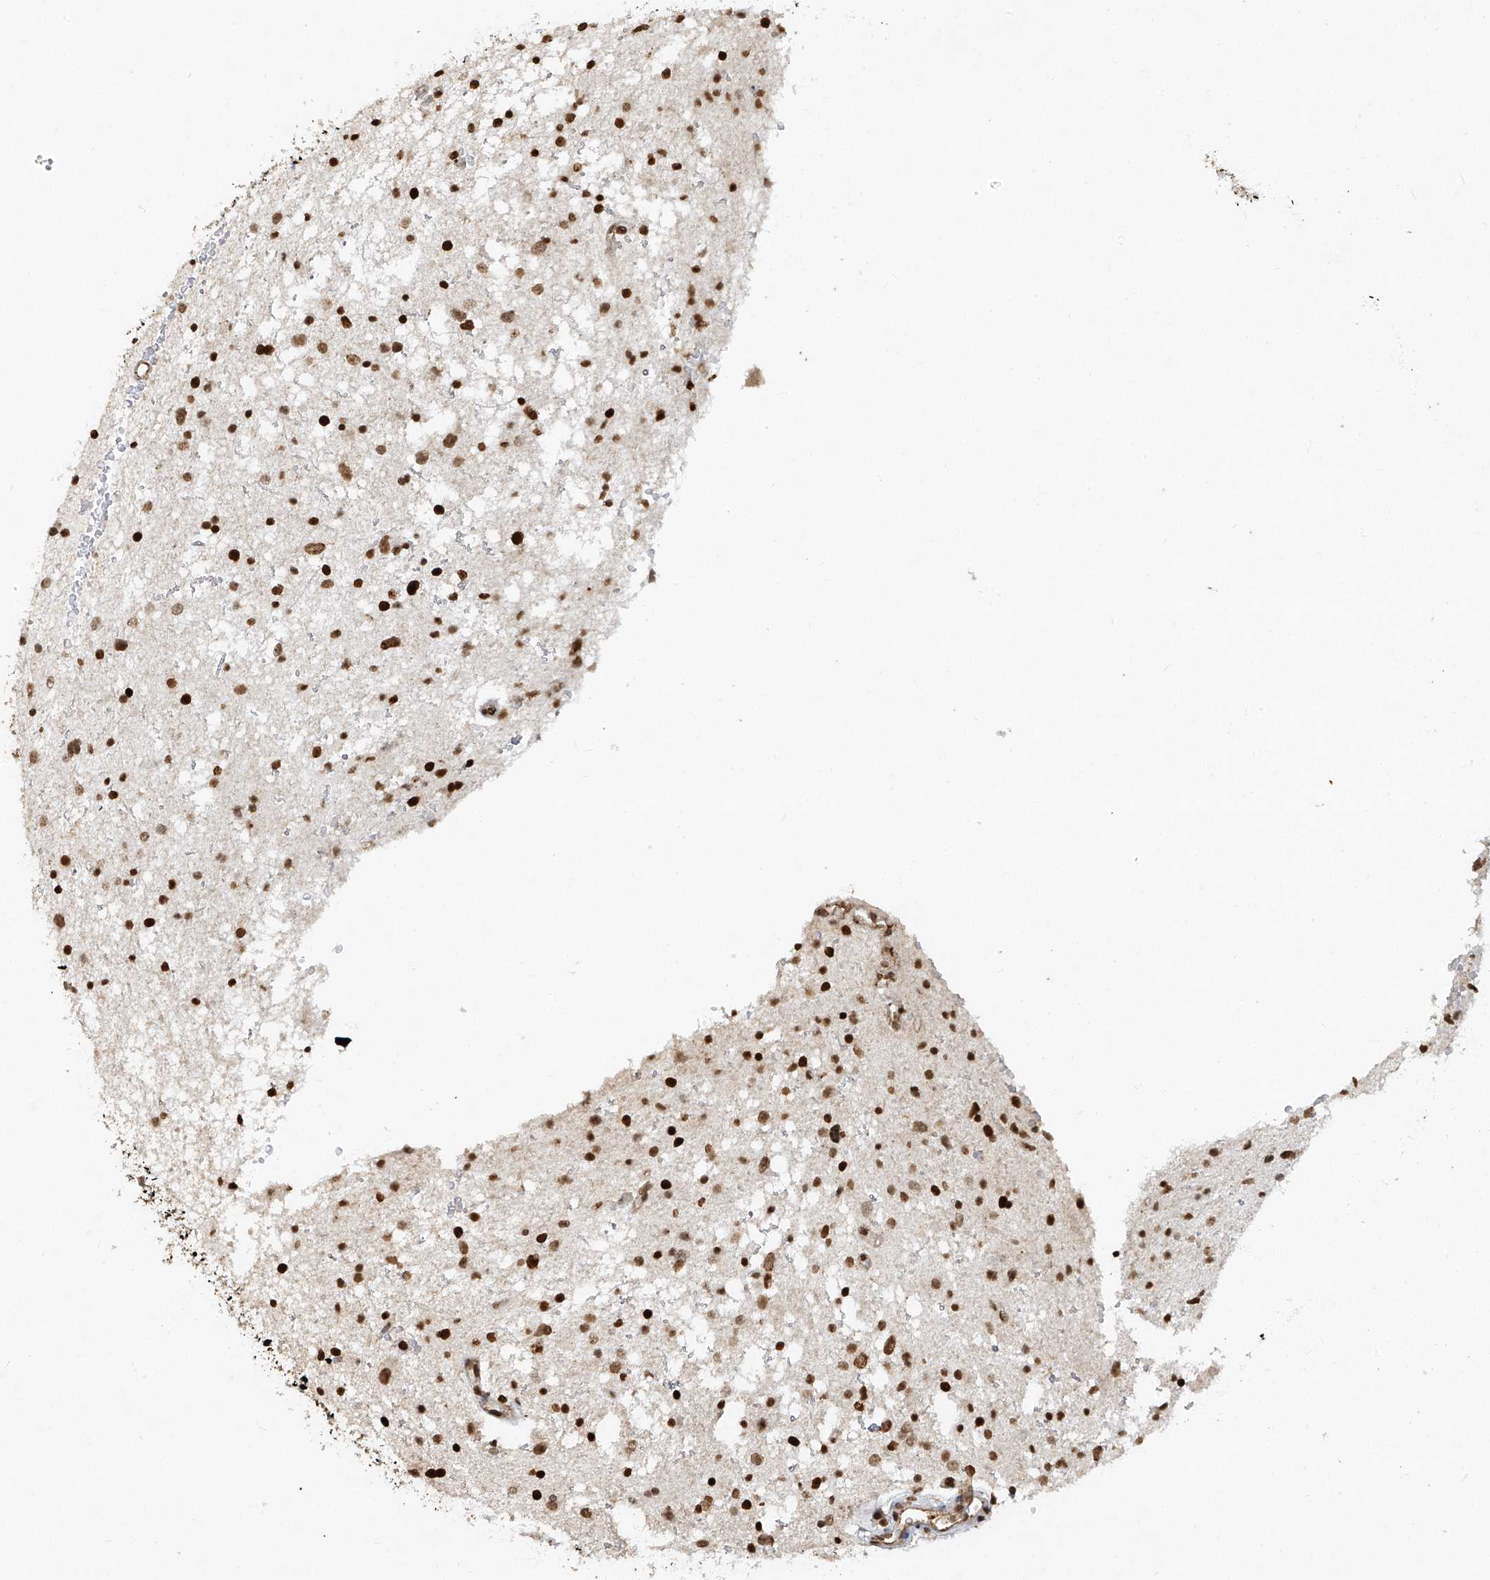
{"staining": {"intensity": "strong", "quantity": ">75%", "location": "nuclear"}, "tissue": "glioma", "cell_type": "Tumor cells", "image_type": "cancer", "snomed": [{"axis": "morphology", "description": "Glioma, malignant, Low grade"}, {"axis": "topography", "description": "Brain"}], "caption": "The micrograph demonstrates staining of malignant low-grade glioma, revealing strong nuclear protein positivity (brown color) within tumor cells.", "gene": "ATRIP", "patient": {"sex": "female", "age": 37}}